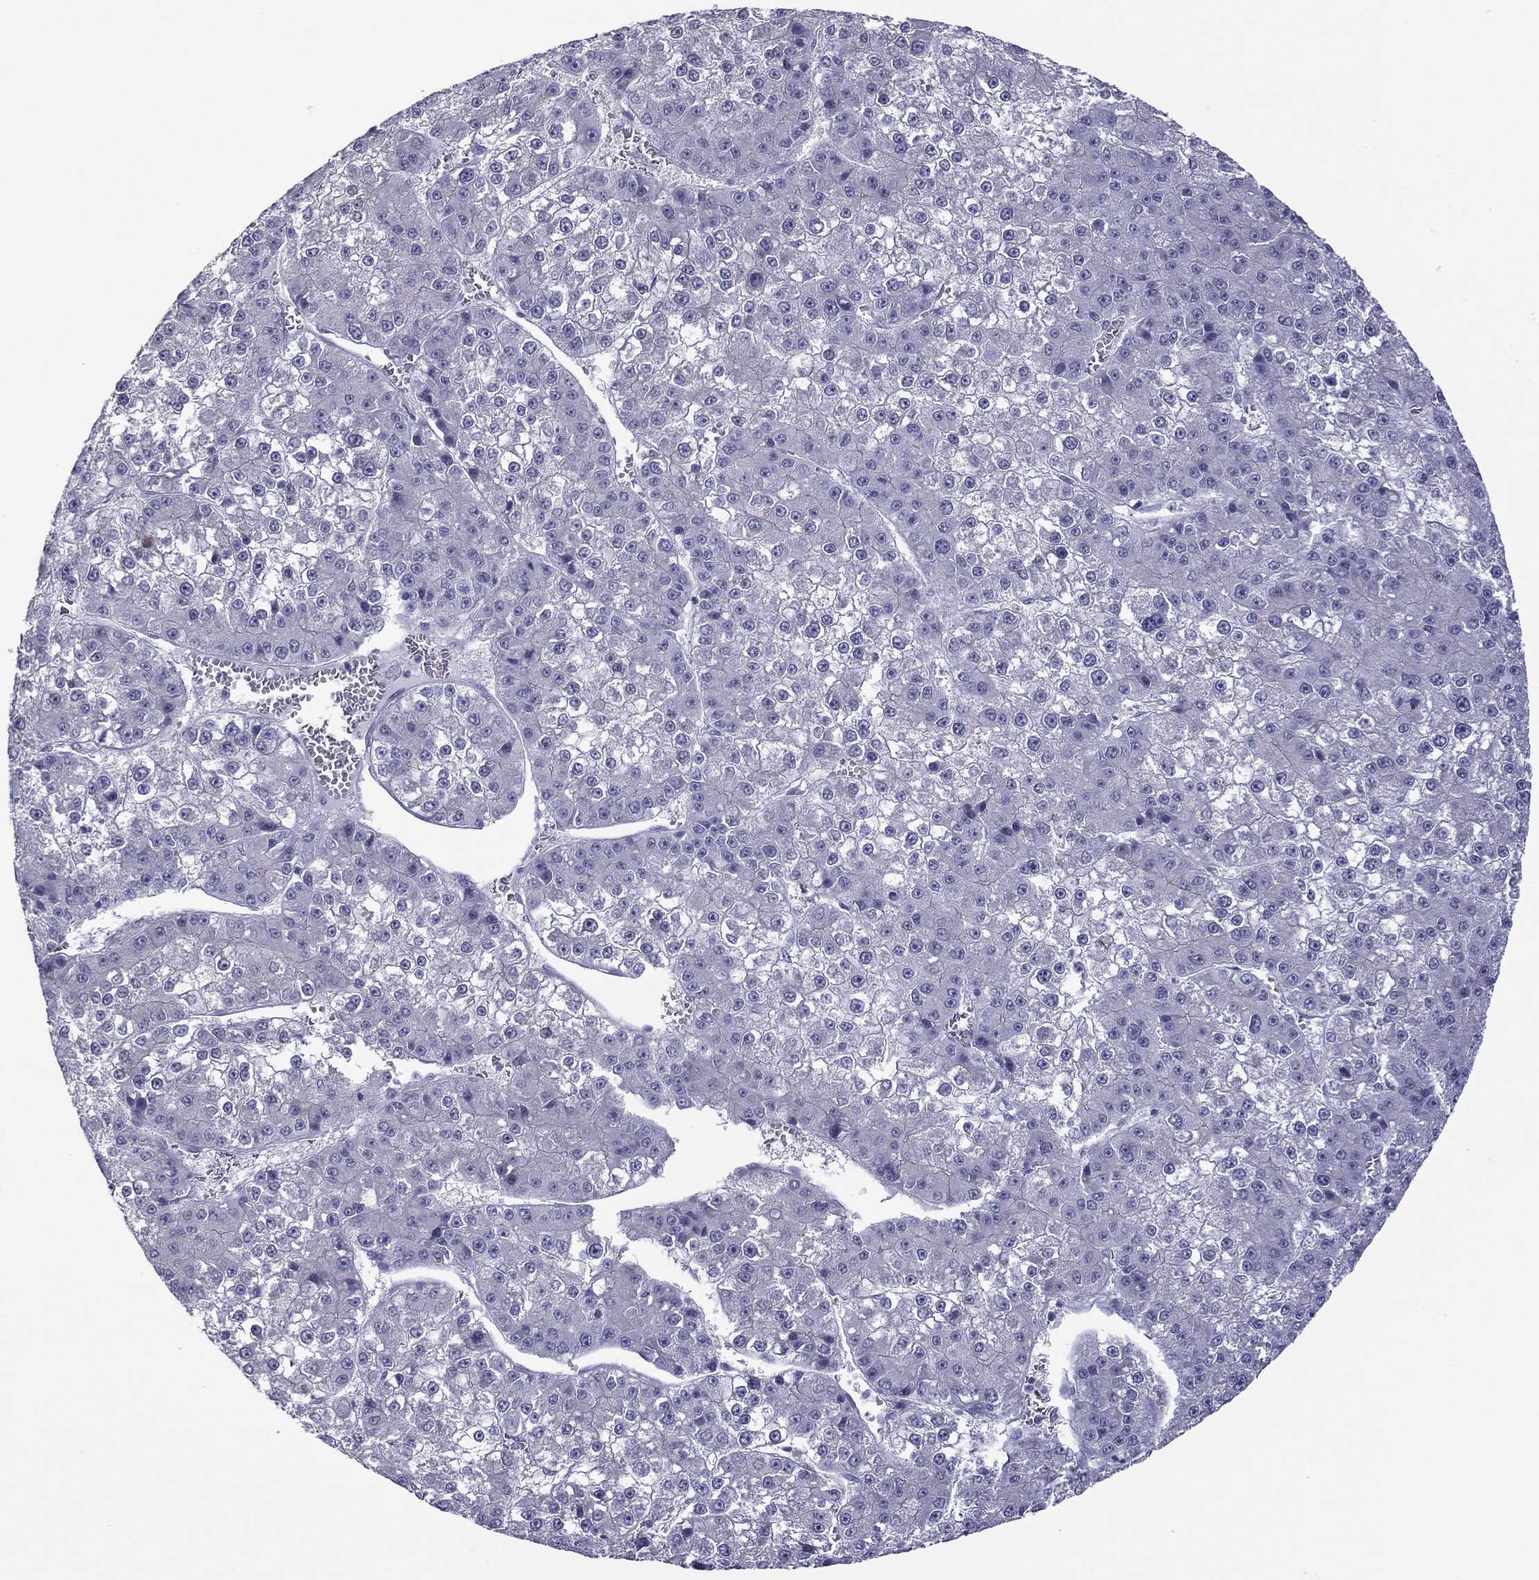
{"staining": {"intensity": "negative", "quantity": "none", "location": "none"}, "tissue": "liver cancer", "cell_type": "Tumor cells", "image_type": "cancer", "snomed": [{"axis": "morphology", "description": "Carcinoma, Hepatocellular, NOS"}, {"axis": "topography", "description": "Liver"}], "caption": "The image reveals no significant expression in tumor cells of hepatocellular carcinoma (liver). The staining was performed using DAB (3,3'-diaminobenzidine) to visualize the protein expression in brown, while the nuclei were stained in blue with hematoxylin (Magnification: 20x).", "gene": "TEX14", "patient": {"sex": "female", "age": 73}}